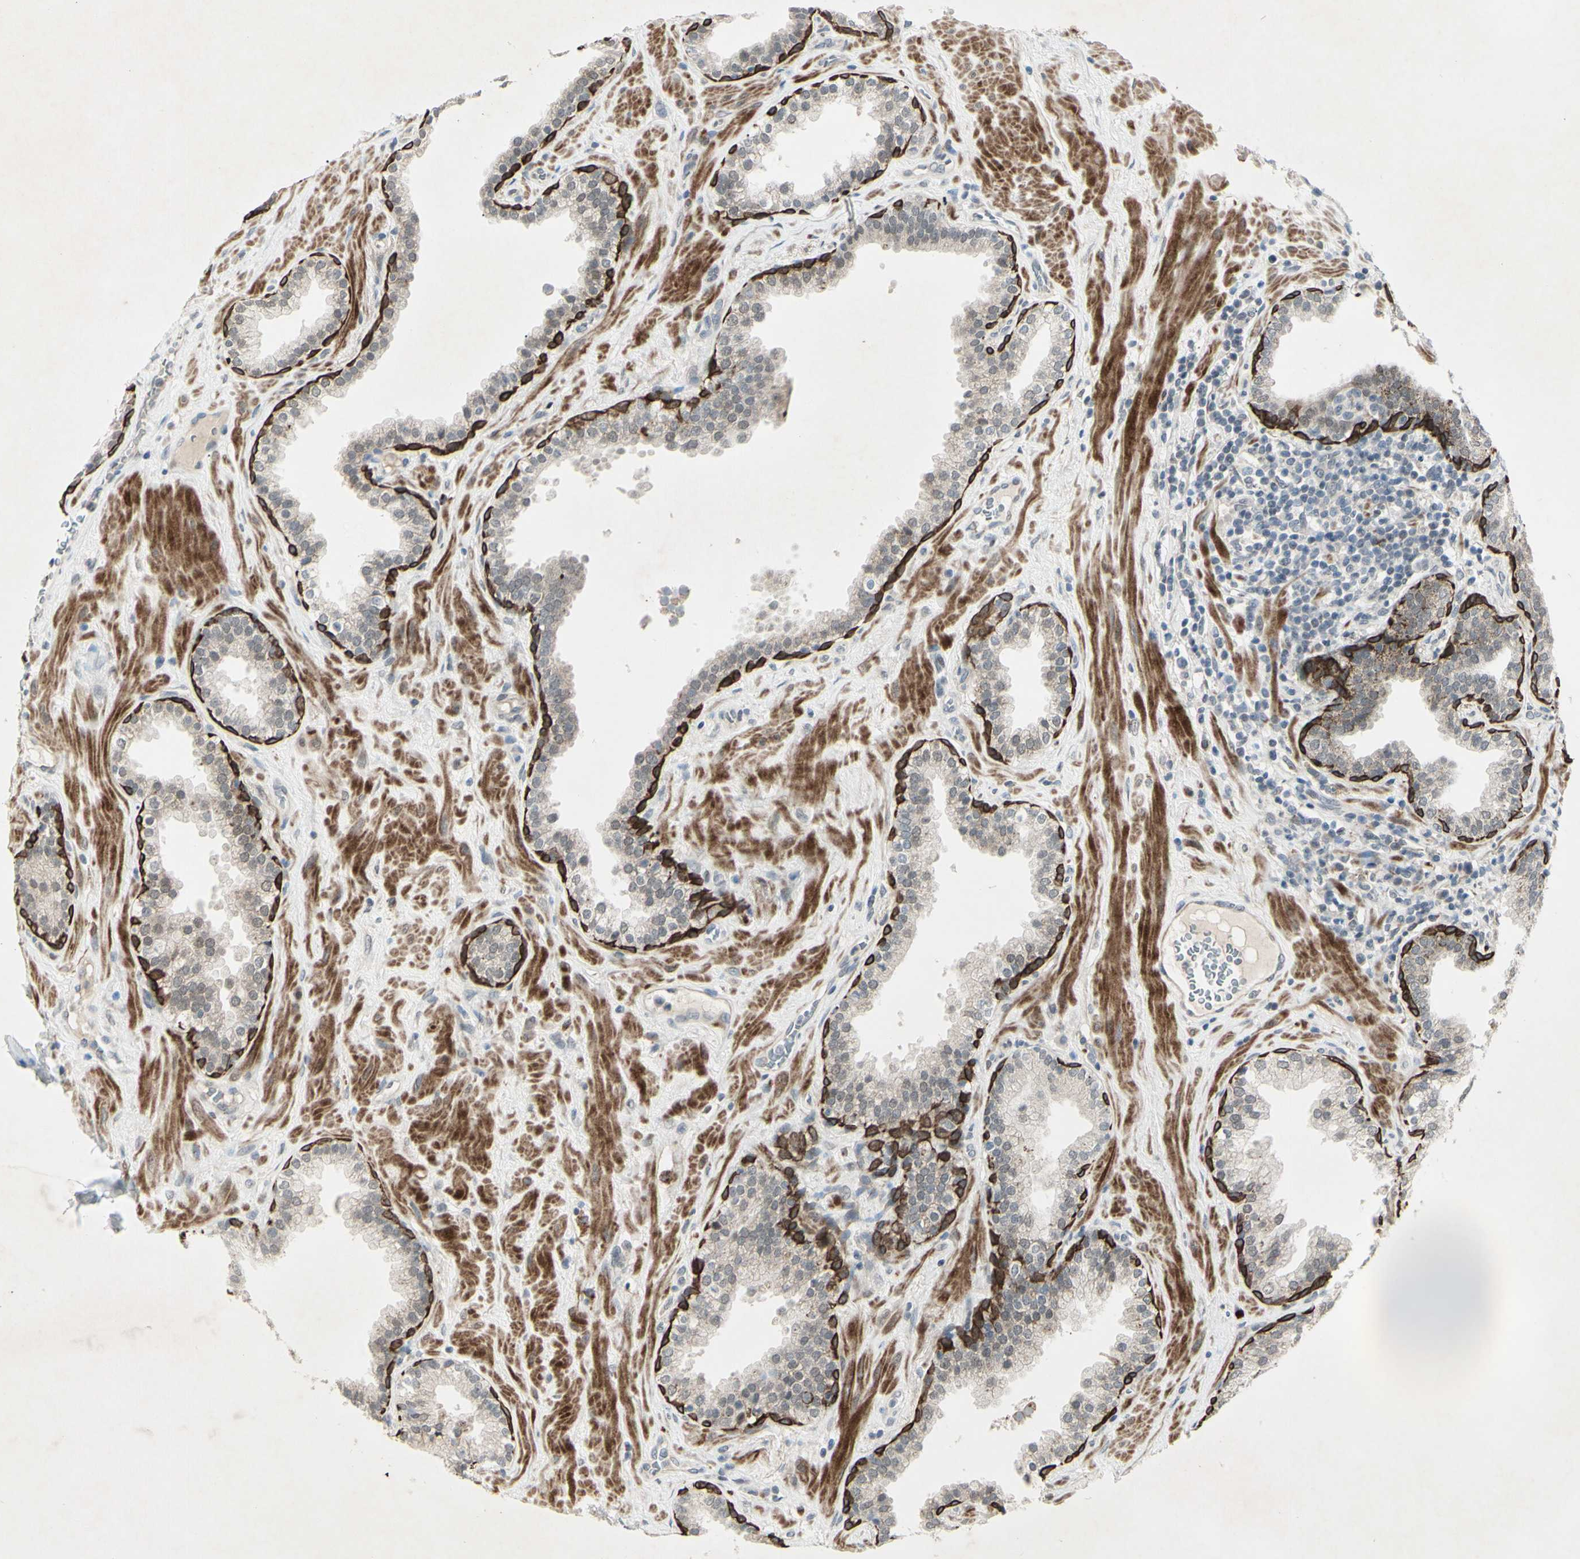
{"staining": {"intensity": "negative", "quantity": "none", "location": "none"}, "tissue": "prostate", "cell_type": "Glandular cells", "image_type": "normal", "snomed": [{"axis": "morphology", "description": "Normal tissue, NOS"}, {"axis": "topography", "description": "Prostate"}], "caption": "A photomicrograph of human prostate is negative for staining in glandular cells. (DAB IHC with hematoxylin counter stain).", "gene": "FGFR2", "patient": {"sex": "male", "age": 51}}